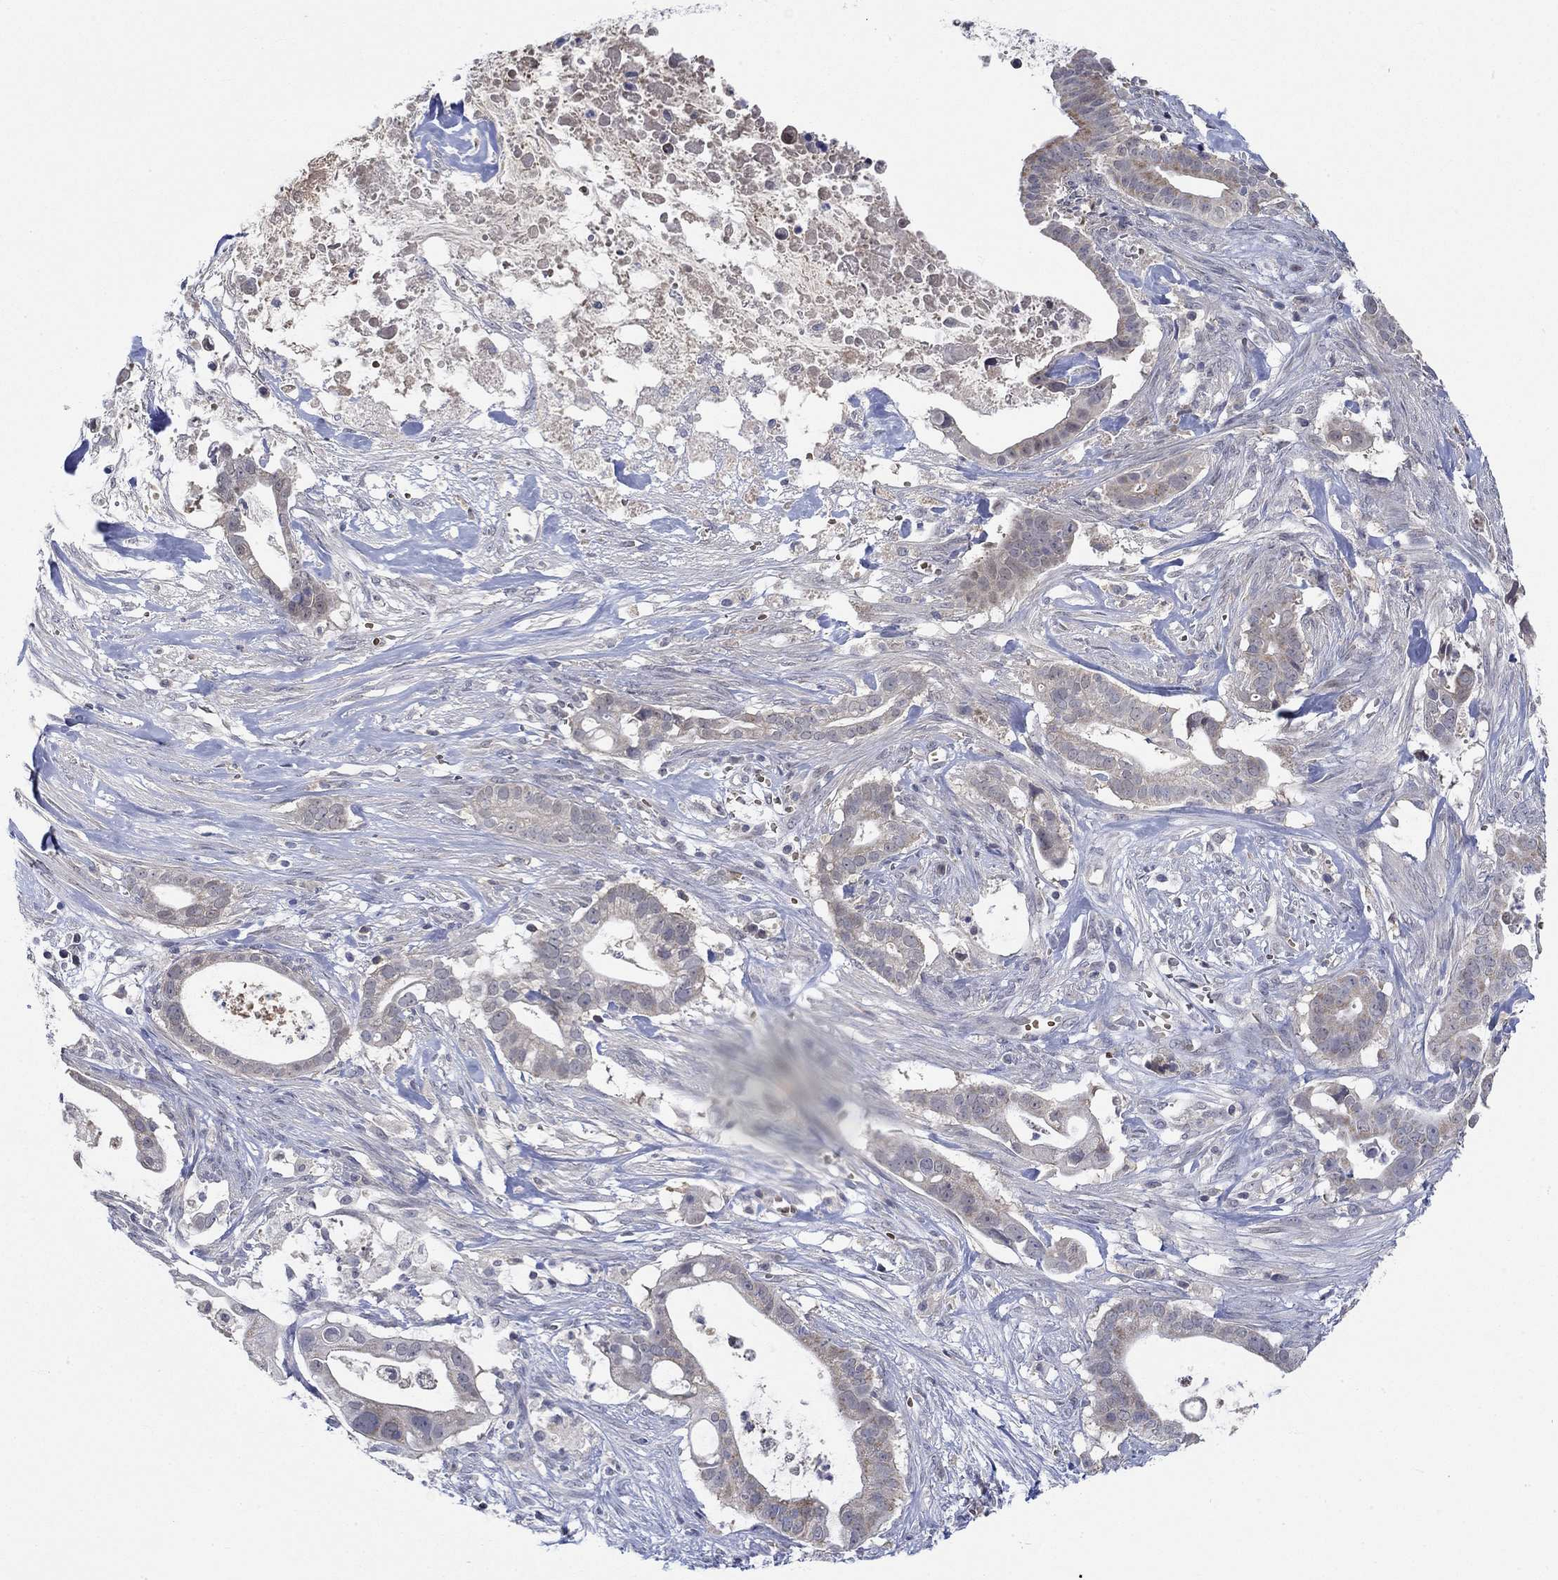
{"staining": {"intensity": "moderate", "quantity": "<25%", "location": "cytoplasmic/membranous"}, "tissue": "pancreatic cancer", "cell_type": "Tumor cells", "image_type": "cancer", "snomed": [{"axis": "morphology", "description": "Adenocarcinoma, NOS"}, {"axis": "topography", "description": "Pancreas"}], "caption": "Pancreatic cancer tissue reveals moderate cytoplasmic/membranous staining in approximately <25% of tumor cells, visualized by immunohistochemistry.", "gene": "WASF1", "patient": {"sex": "male", "age": 61}}